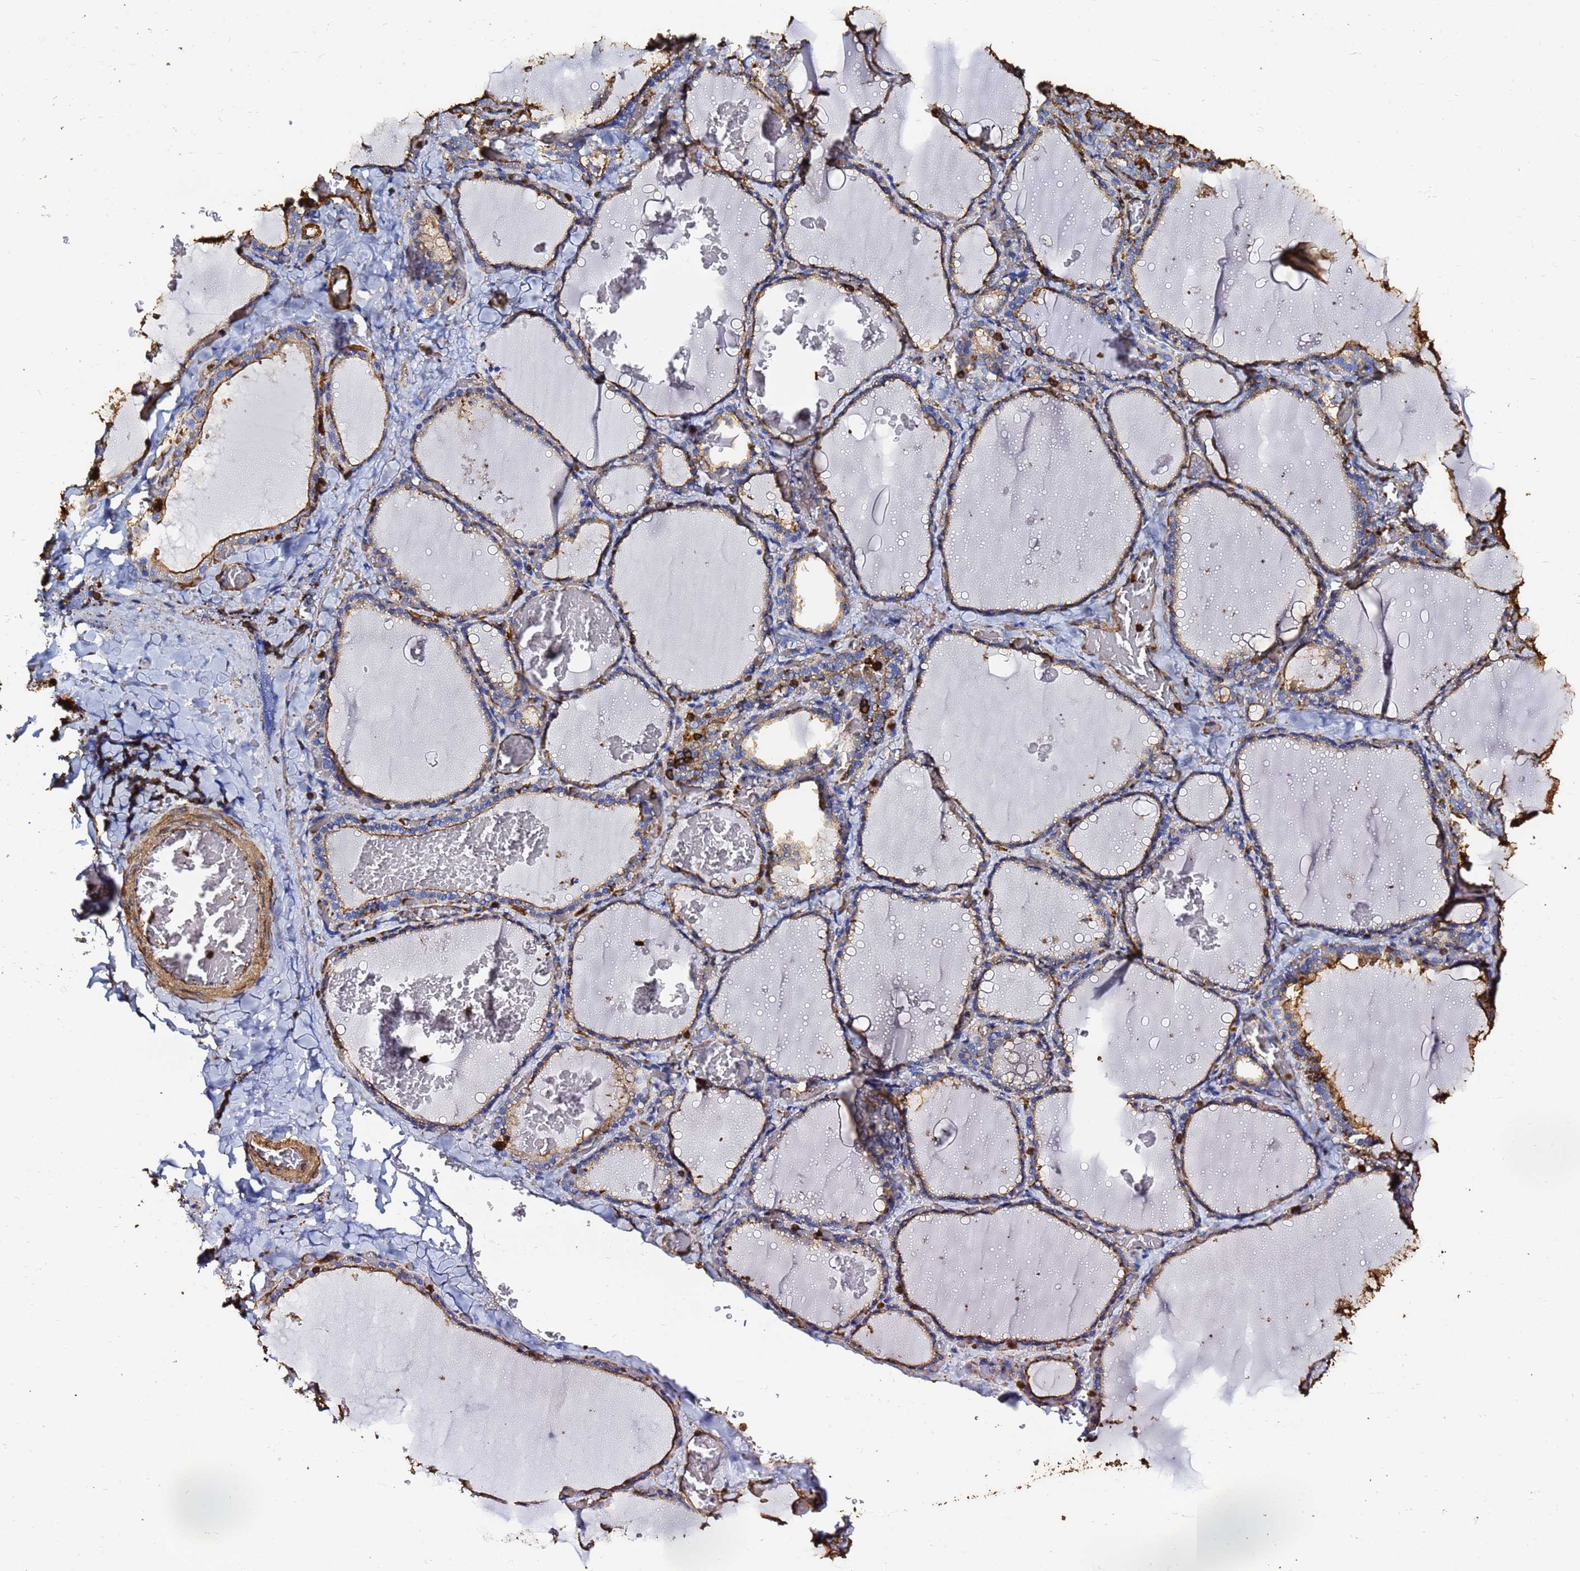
{"staining": {"intensity": "moderate", "quantity": ">75%", "location": "cytoplasmic/membranous"}, "tissue": "thyroid gland", "cell_type": "Glandular cells", "image_type": "normal", "snomed": [{"axis": "morphology", "description": "Normal tissue, NOS"}, {"axis": "topography", "description": "Thyroid gland"}], "caption": "Protein staining displays moderate cytoplasmic/membranous positivity in approximately >75% of glandular cells in benign thyroid gland.", "gene": "ACTA1", "patient": {"sex": "female", "age": 39}}